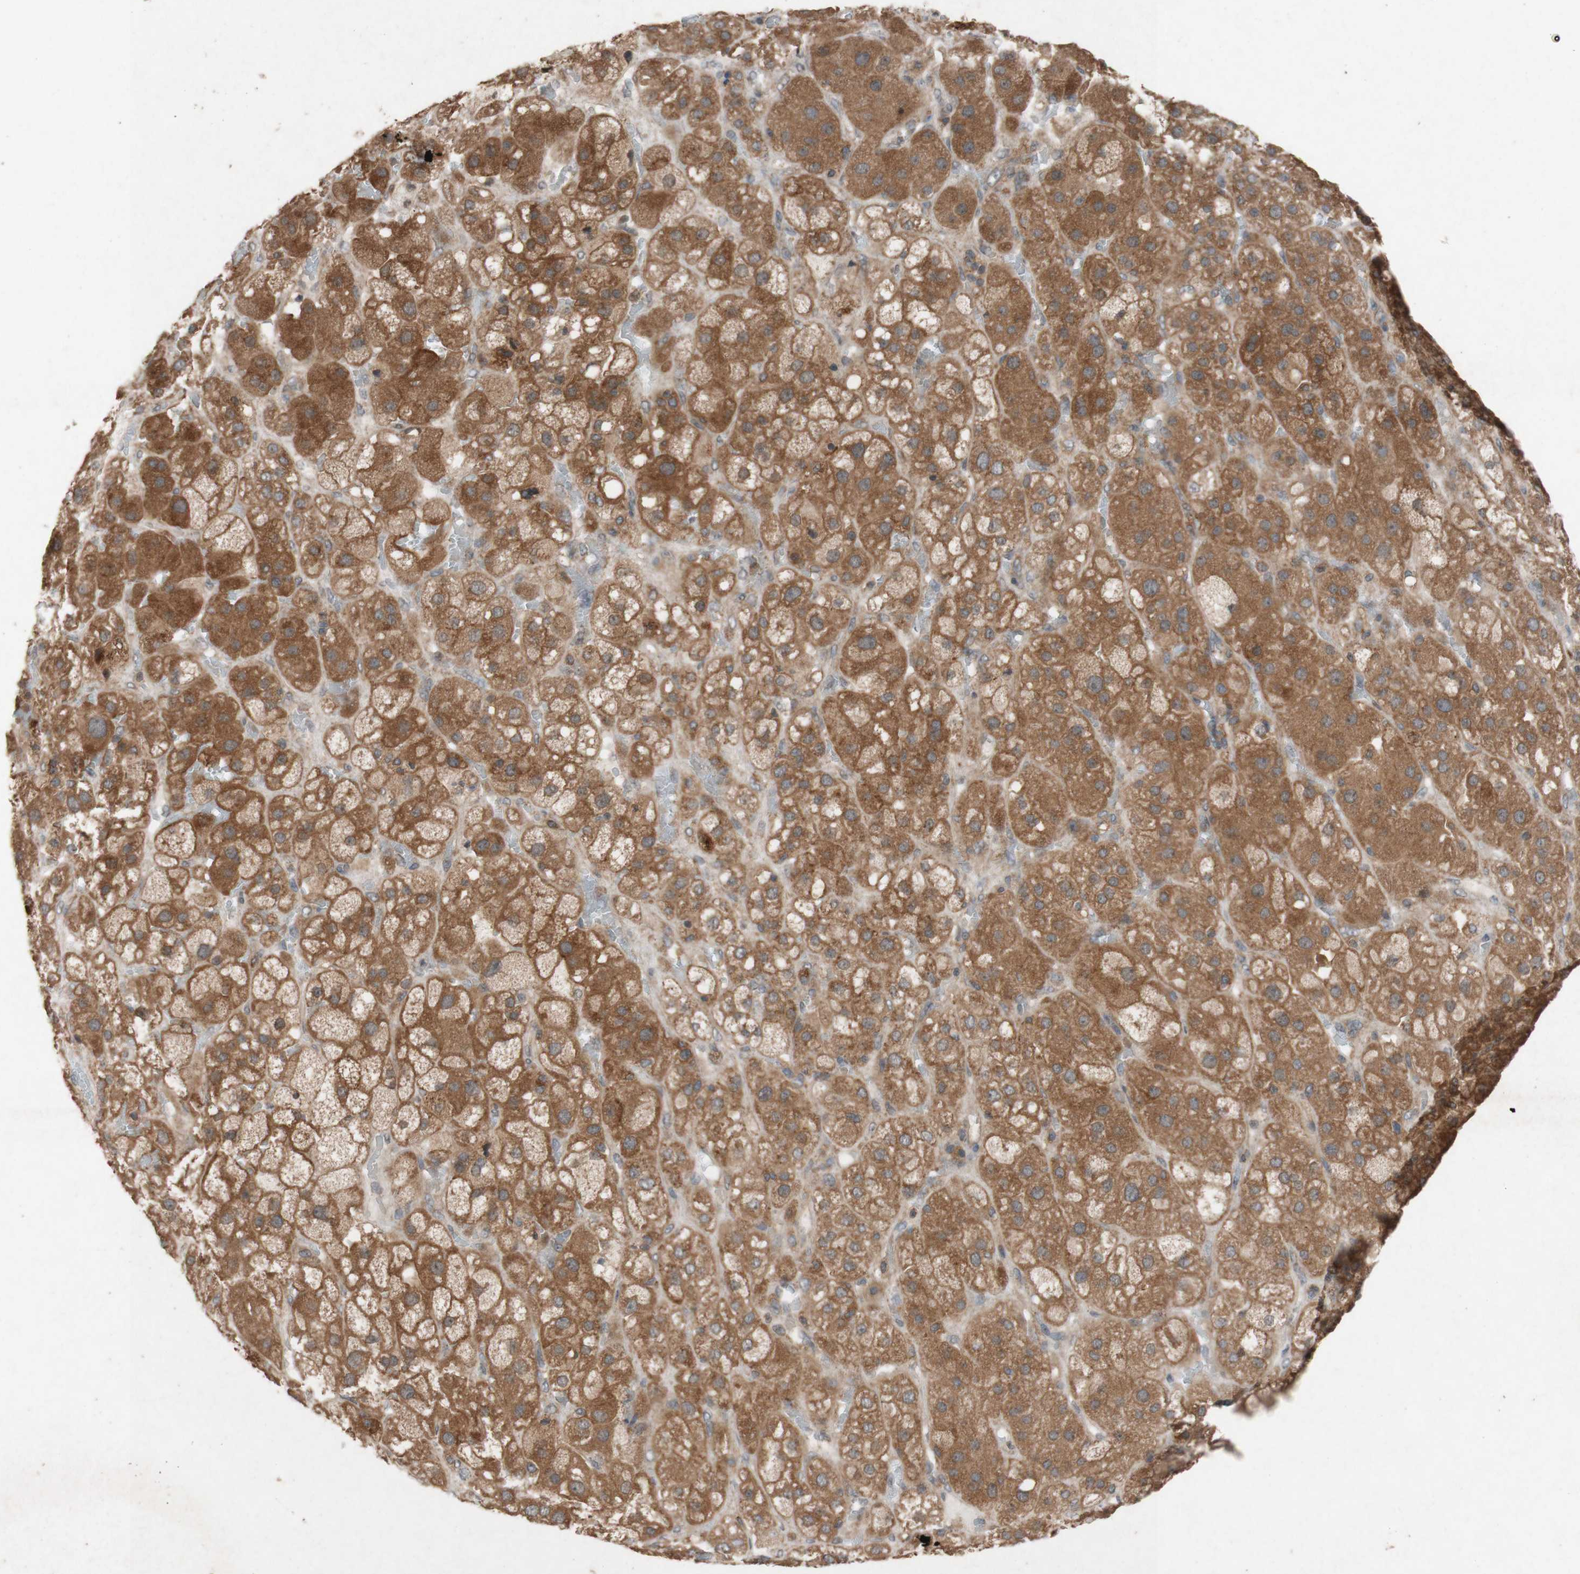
{"staining": {"intensity": "moderate", "quantity": ">75%", "location": "cytoplasmic/membranous"}, "tissue": "adrenal gland", "cell_type": "Glandular cells", "image_type": "normal", "snomed": [{"axis": "morphology", "description": "Normal tissue, NOS"}, {"axis": "topography", "description": "Adrenal gland"}], "caption": "The immunohistochemical stain shows moderate cytoplasmic/membranous expression in glandular cells of unremarkable adrenal gland. (brown staining indicates protein expression, while blue staining denotes nuclei).", "gene": "ATP6V1F", "patient": {"sex": "female", "age": 47}}